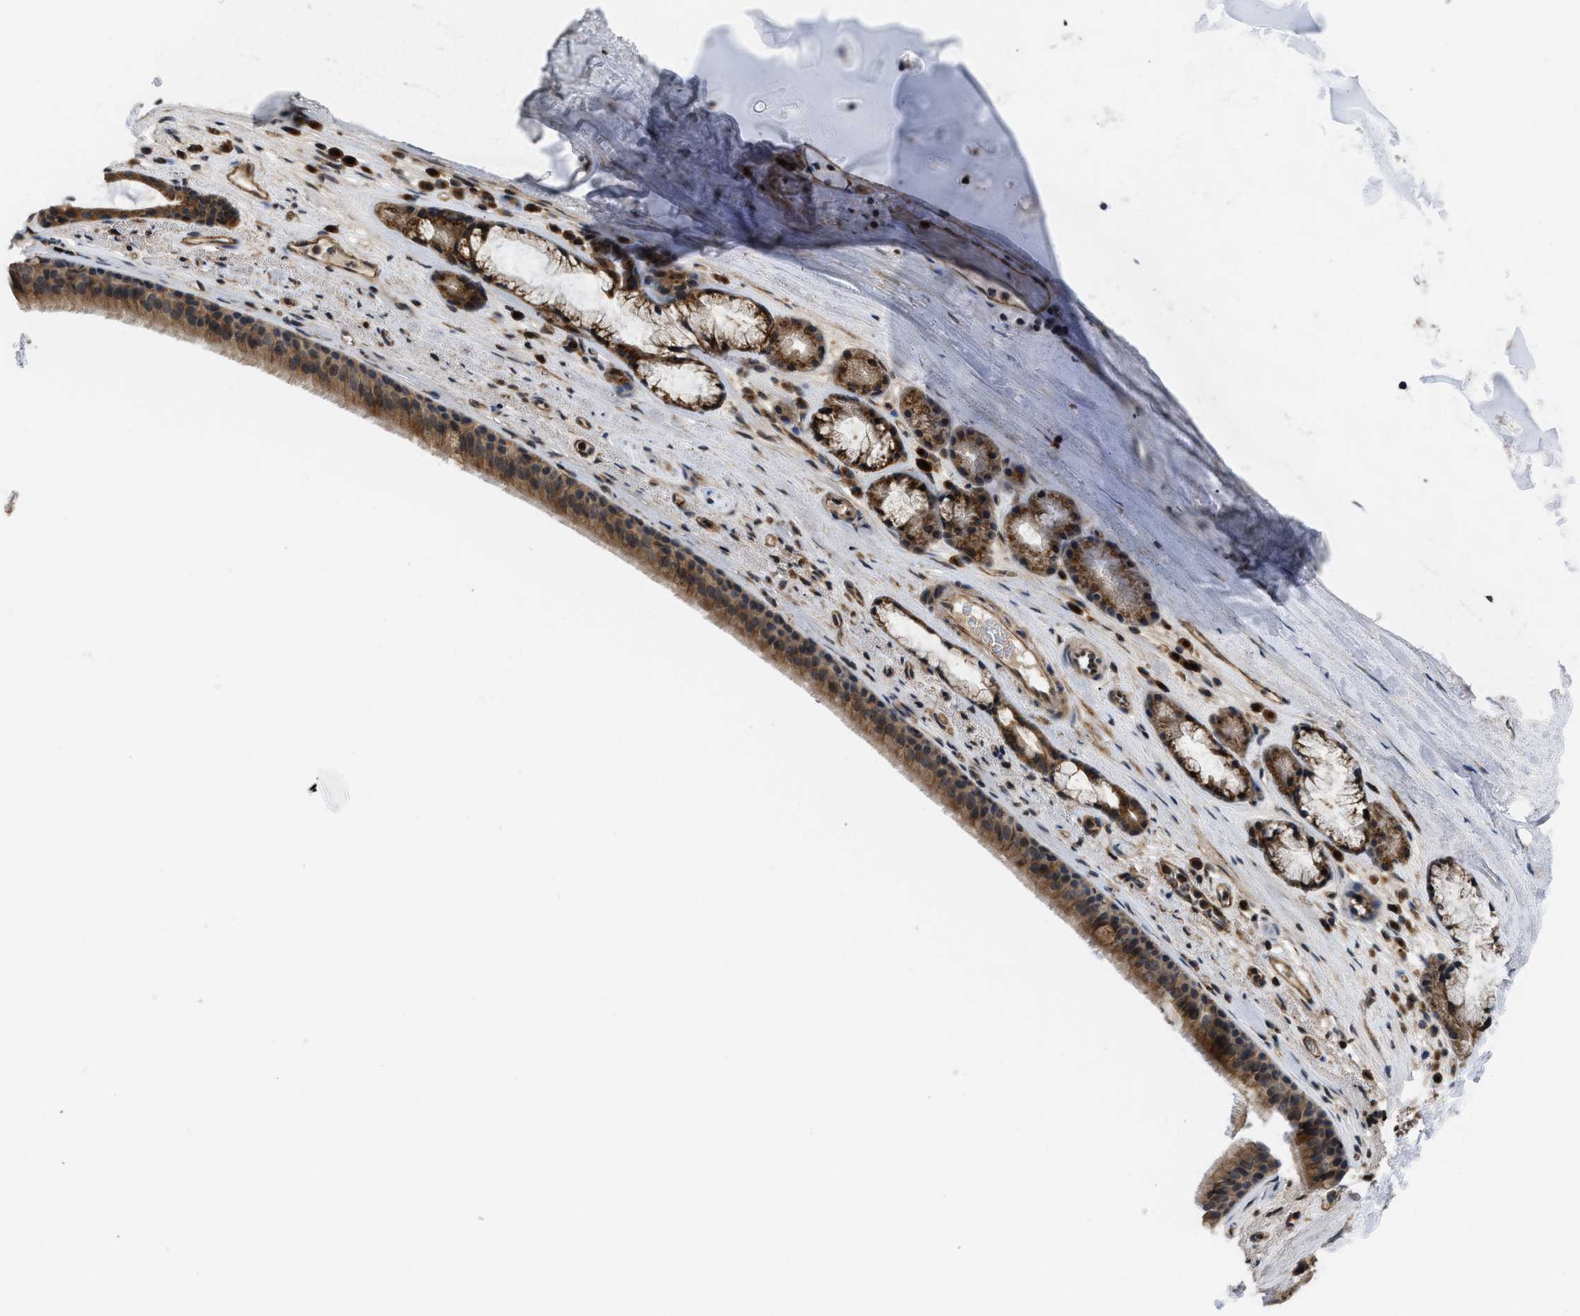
{"staining": {"intensity": "strong", "quantity": ">75%", "location": "cytoplasmic/membranous"}, "tissue": "bronchus", "cell_type": "Respiratory epithelial cells", "image_type": "normal", "snomed": [{"axis": "morphology", "description": "Normal tissue, NOS"}, {"axis": "topography", "description": "Cartilage tissue"}], "caption": "Protein expression analysis of normal bronchus shows strong cytoplasmic/membranous expression in approximately >75% of respiratory epithelial cells.", "gene": "GPATCH2L", "patient": {"sex": "female", "age": 63}}